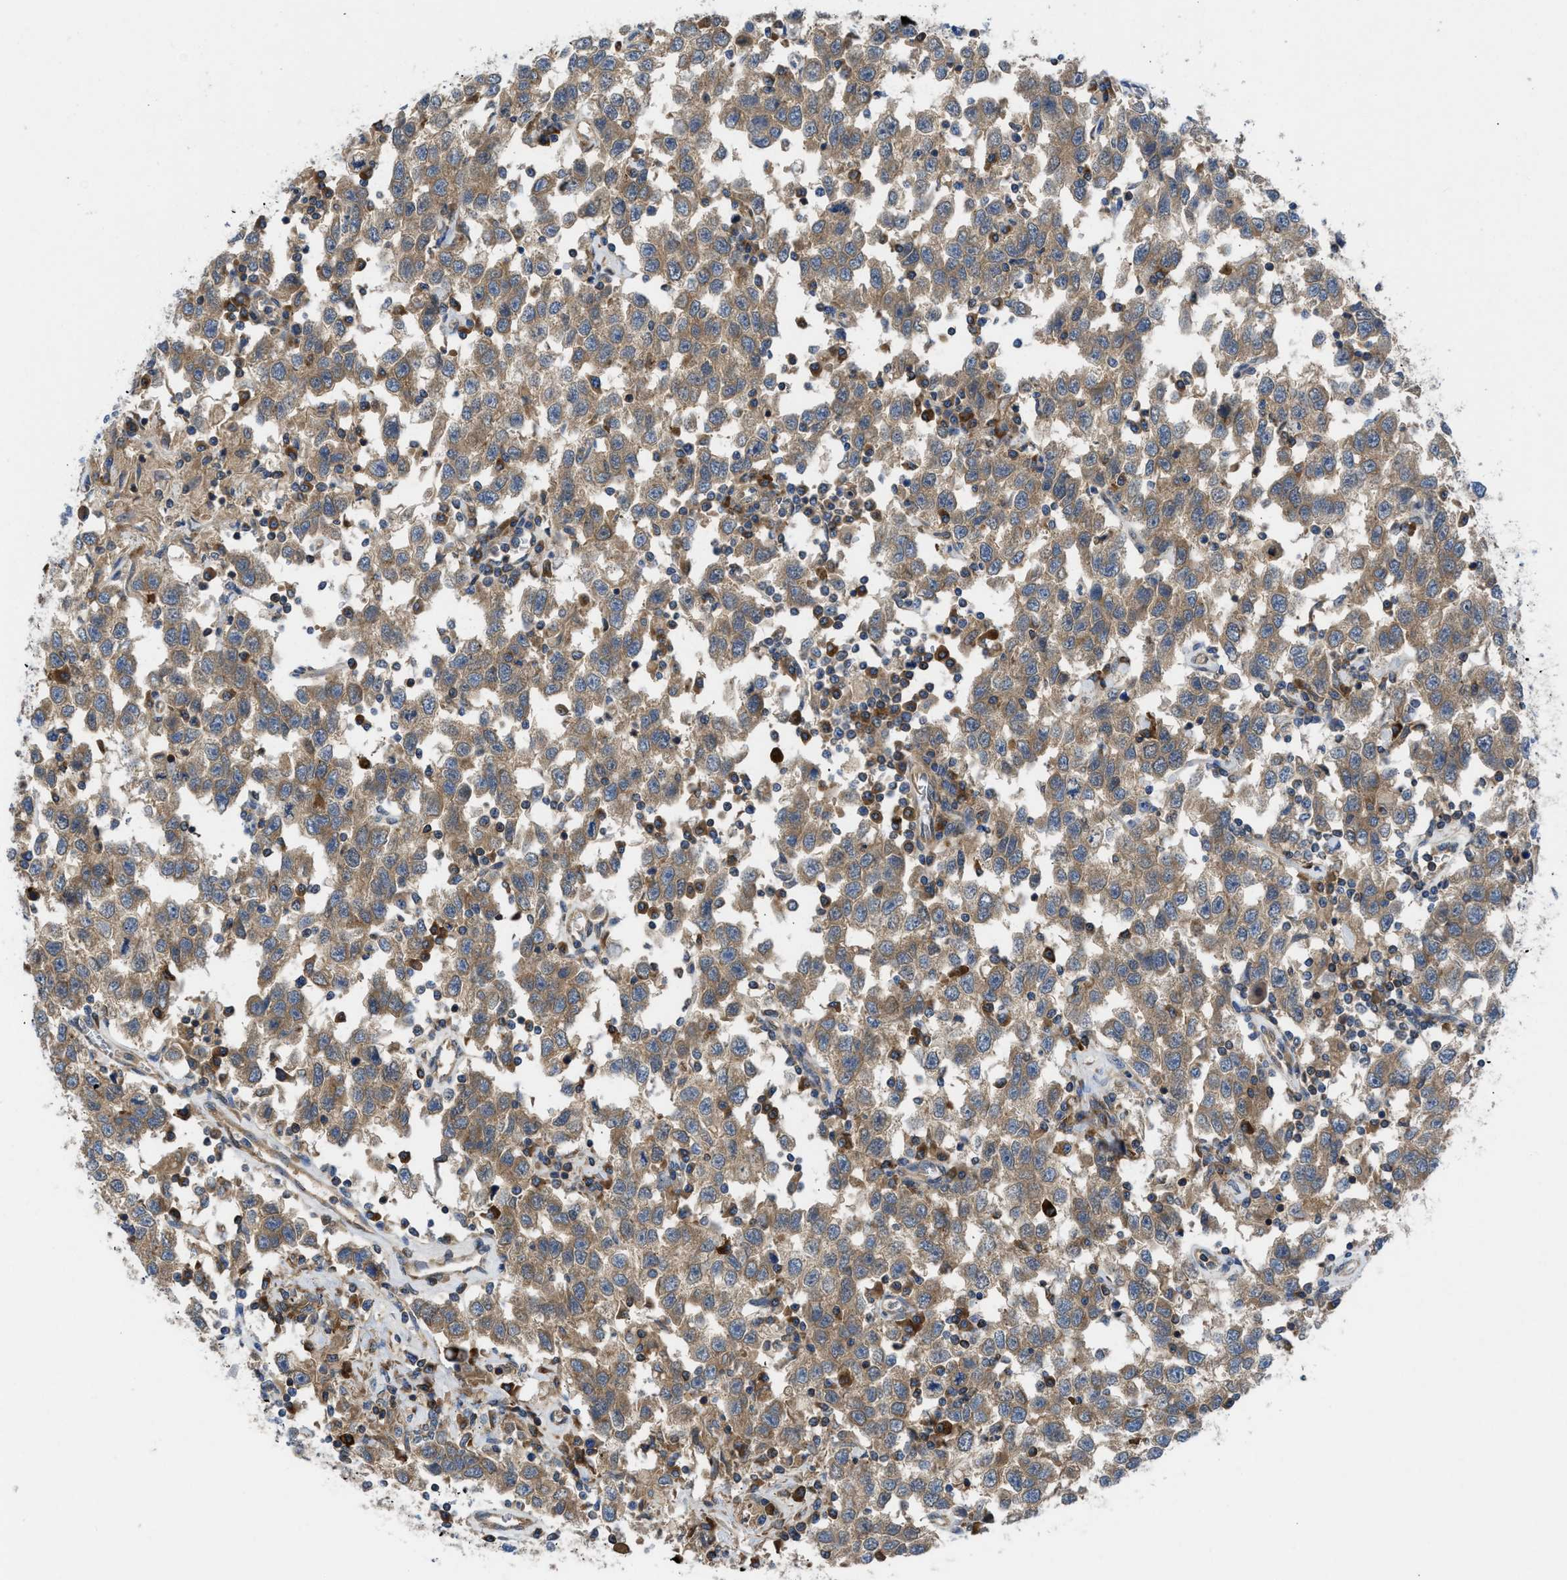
{"staining": {"intensity": "moderate", "quantity": ">75%", "location": "cytoplasmic/membranous"}, "tissue": "testis cancer", "cell_type": "Tumor cells", "image_type": "cancer", "snomed": [{"axis": "morphology", "description": "Seminoma, NOS"}, {"axis": "topography", "description": "Testis"}], "caption": "A histopathology image of testis cancer (seminoma) stained for a protein demonstrates moderate cytoplasmic/membranous brown staining in tumor cells. (DAB (3,3'-diaminobenzidine) = brown stain, brightfield microscopy at high magnification).", "gene": "CHKB", "patient": {"sex": "male", "age": 41}}